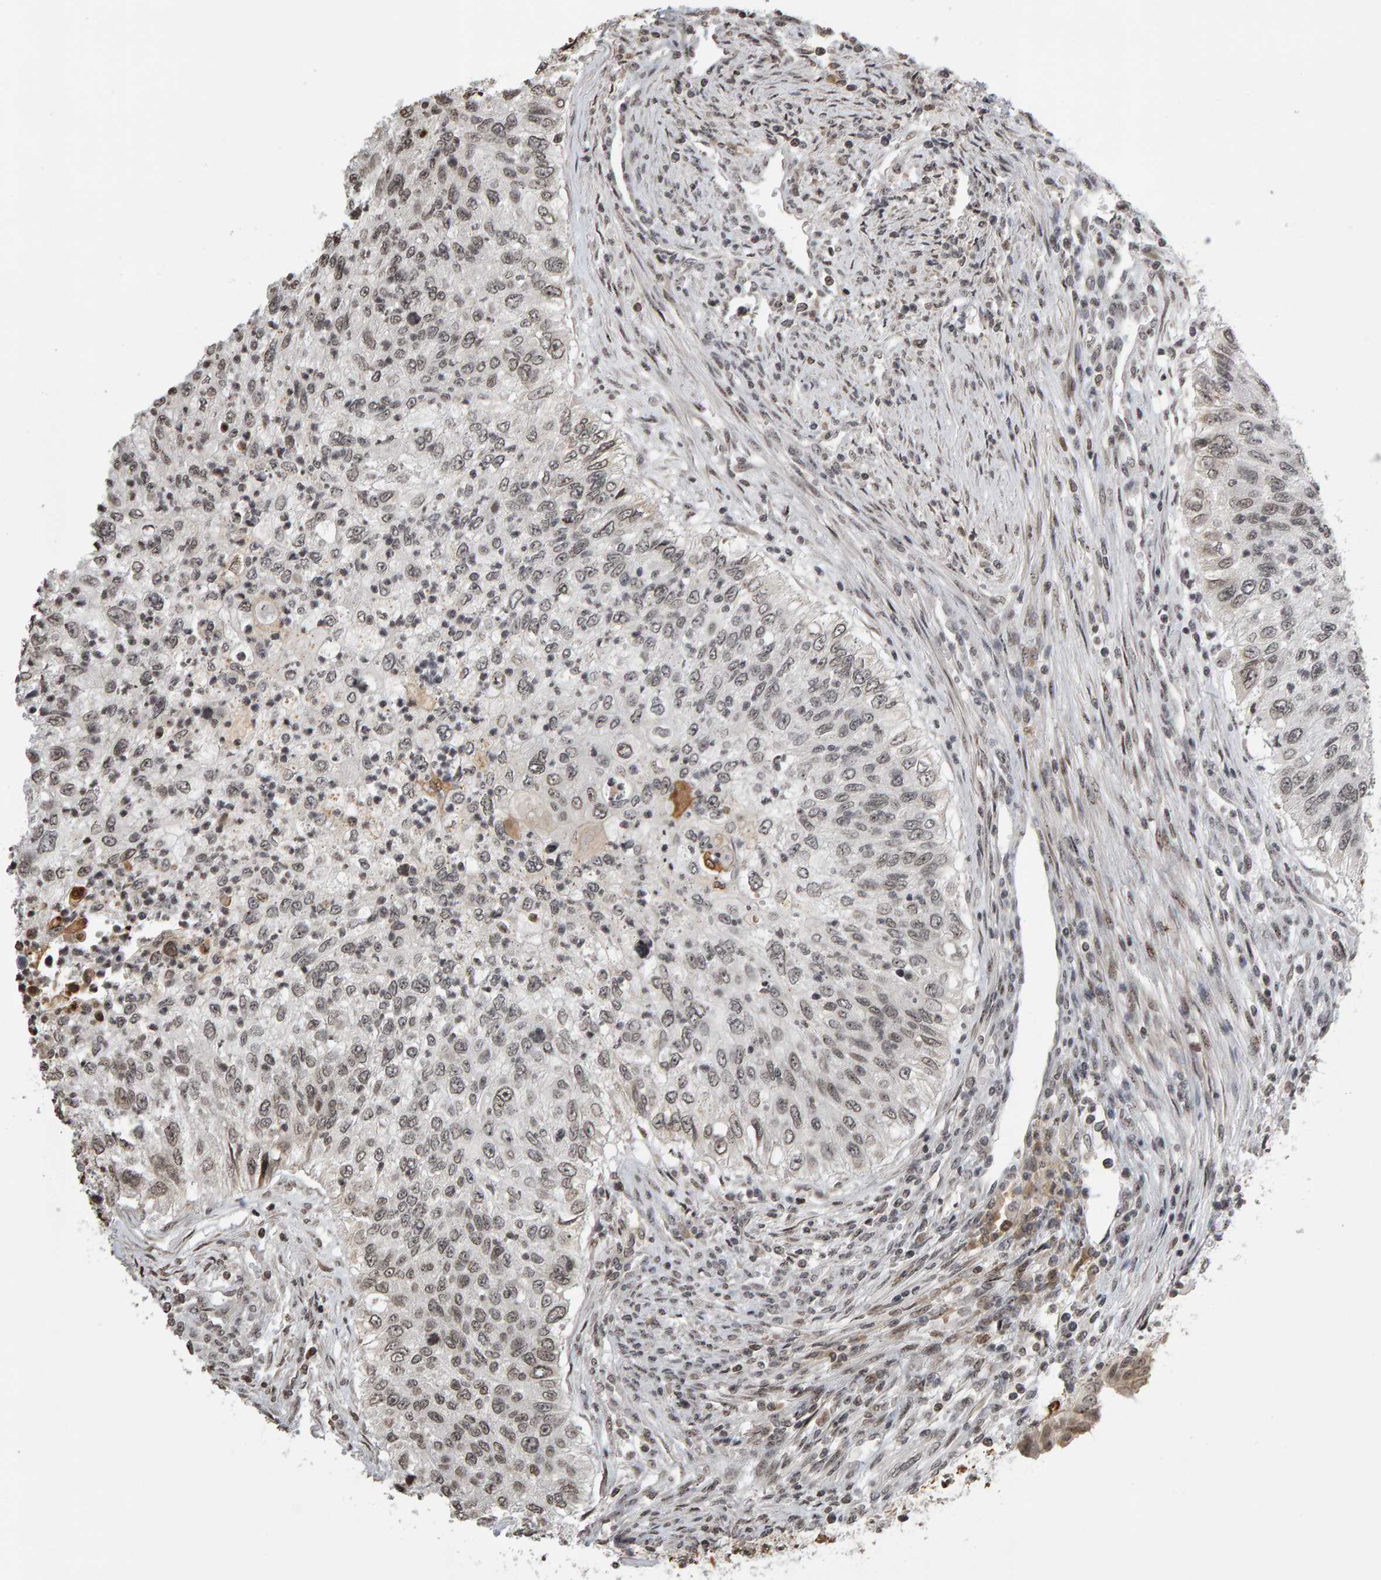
{"staining": {"intensity": "weak", "quantity": ">75%", "location": "nuclear"}, "tissue": "urothelial cancer", "cell_type": "Tumor cells", "image_type": "cancer", "snomed": [{"axis": "morphology", "description": "Urothelial carcinoma, High grade"}, {"axis": "topography", "description": "Urinary bladder"}], "caption": "Protein staining displays weak nuclear expression in approximately >75% of tumor cells in urothelial cancer.", "gene": "TRAM1", "patient": {"sex": "female", "age": 60}}